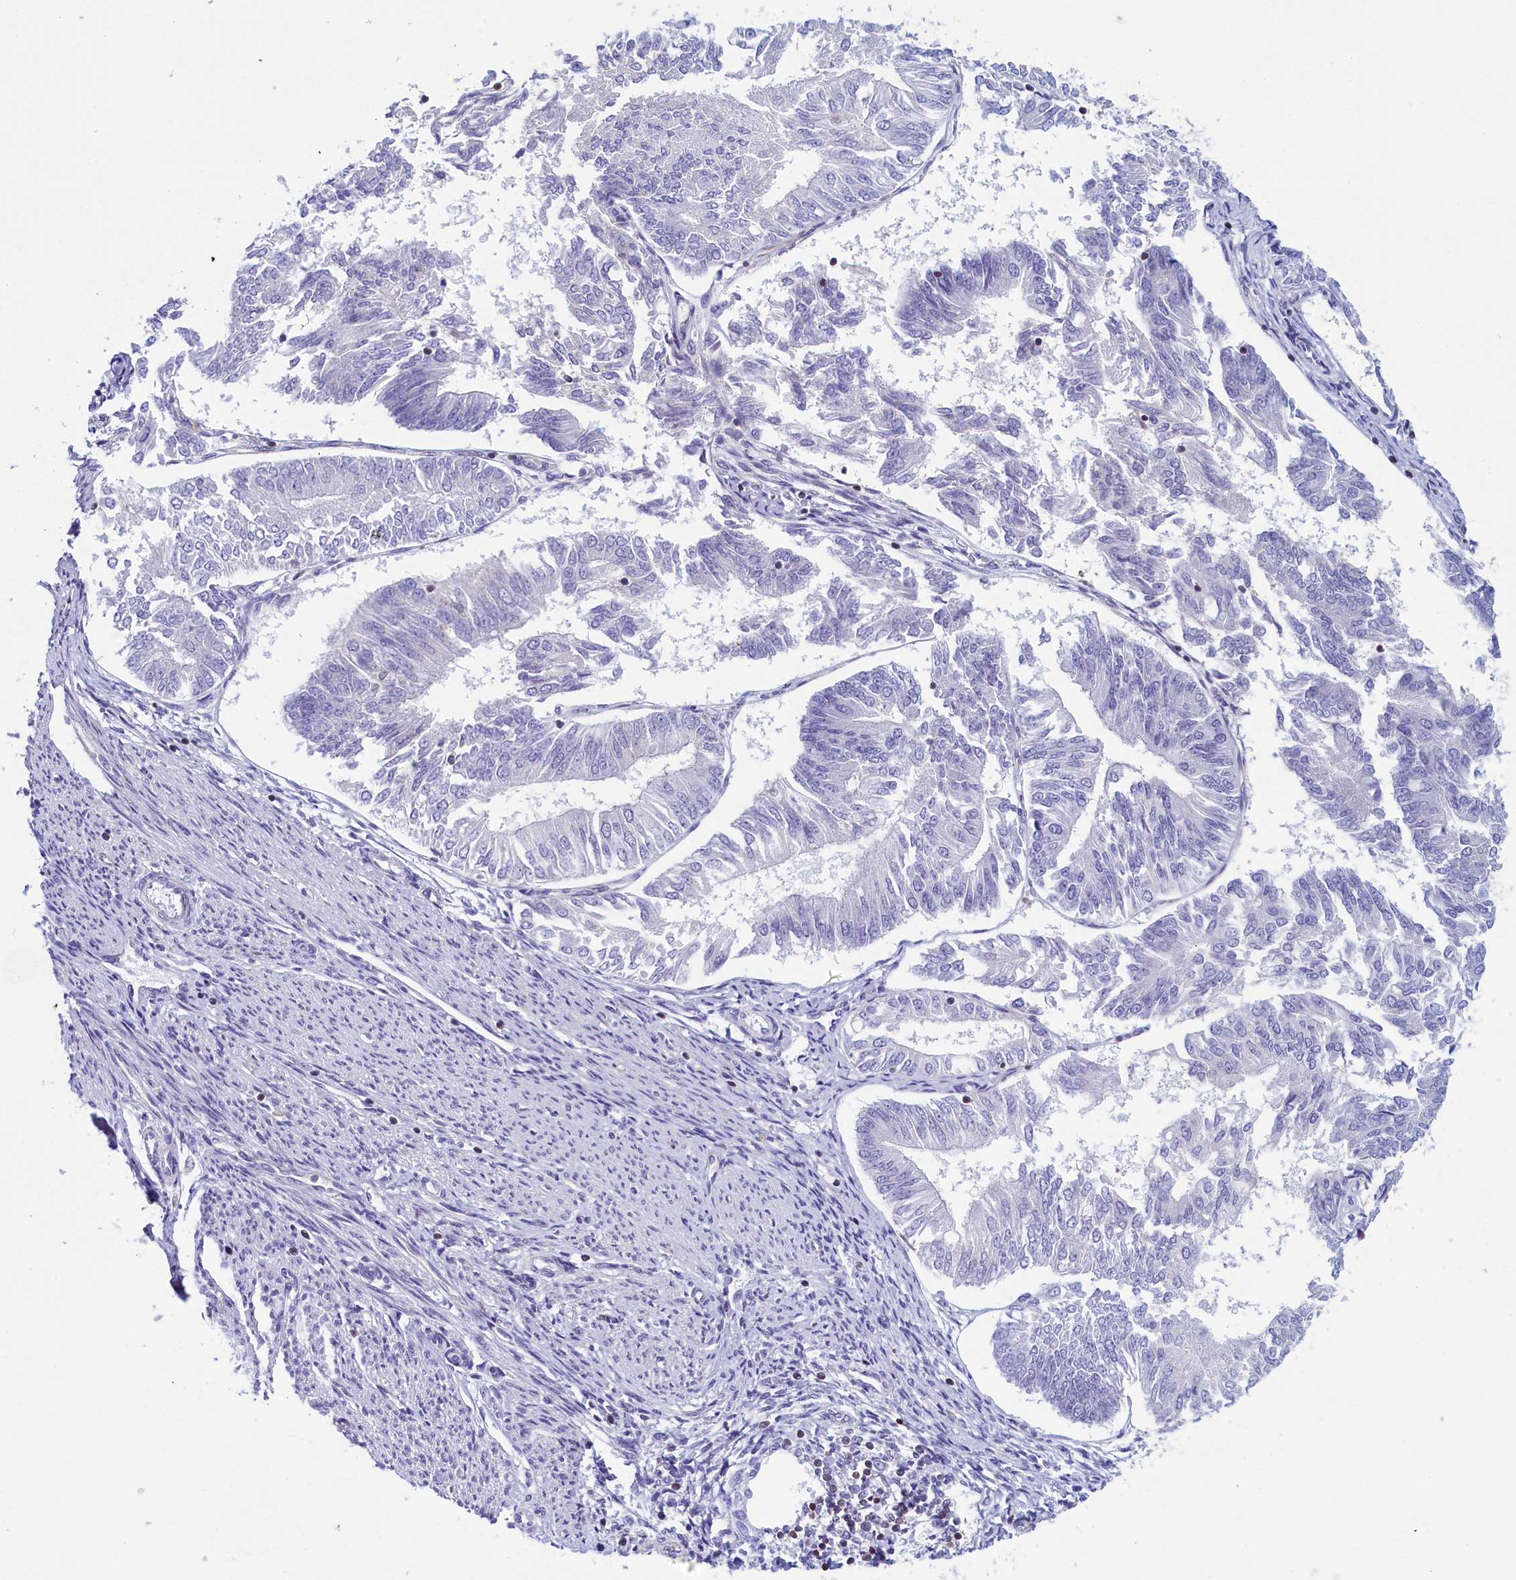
{"staining": {"intensity": "negative", "quantity": "none", "location": "none"}, "tissue": "endometrial cancer", "cell_type": "Tumor cells", "image_type": "cancer", "snomed": [{"axis": "morphology", "description": "Adenocarcinoma, NOS"}, {"axis": "topography", "description": "Endometrium"}], "caption": "This is a image of IHC staining of endometrial cancer (adenocarcinoma), which shows no staining in tumor cells. (Immunohistochemistry, brightfield microscopy, high magnification).", "gene": "TRAF3IP3", "patient": {"sex": "female", "age": 58}}